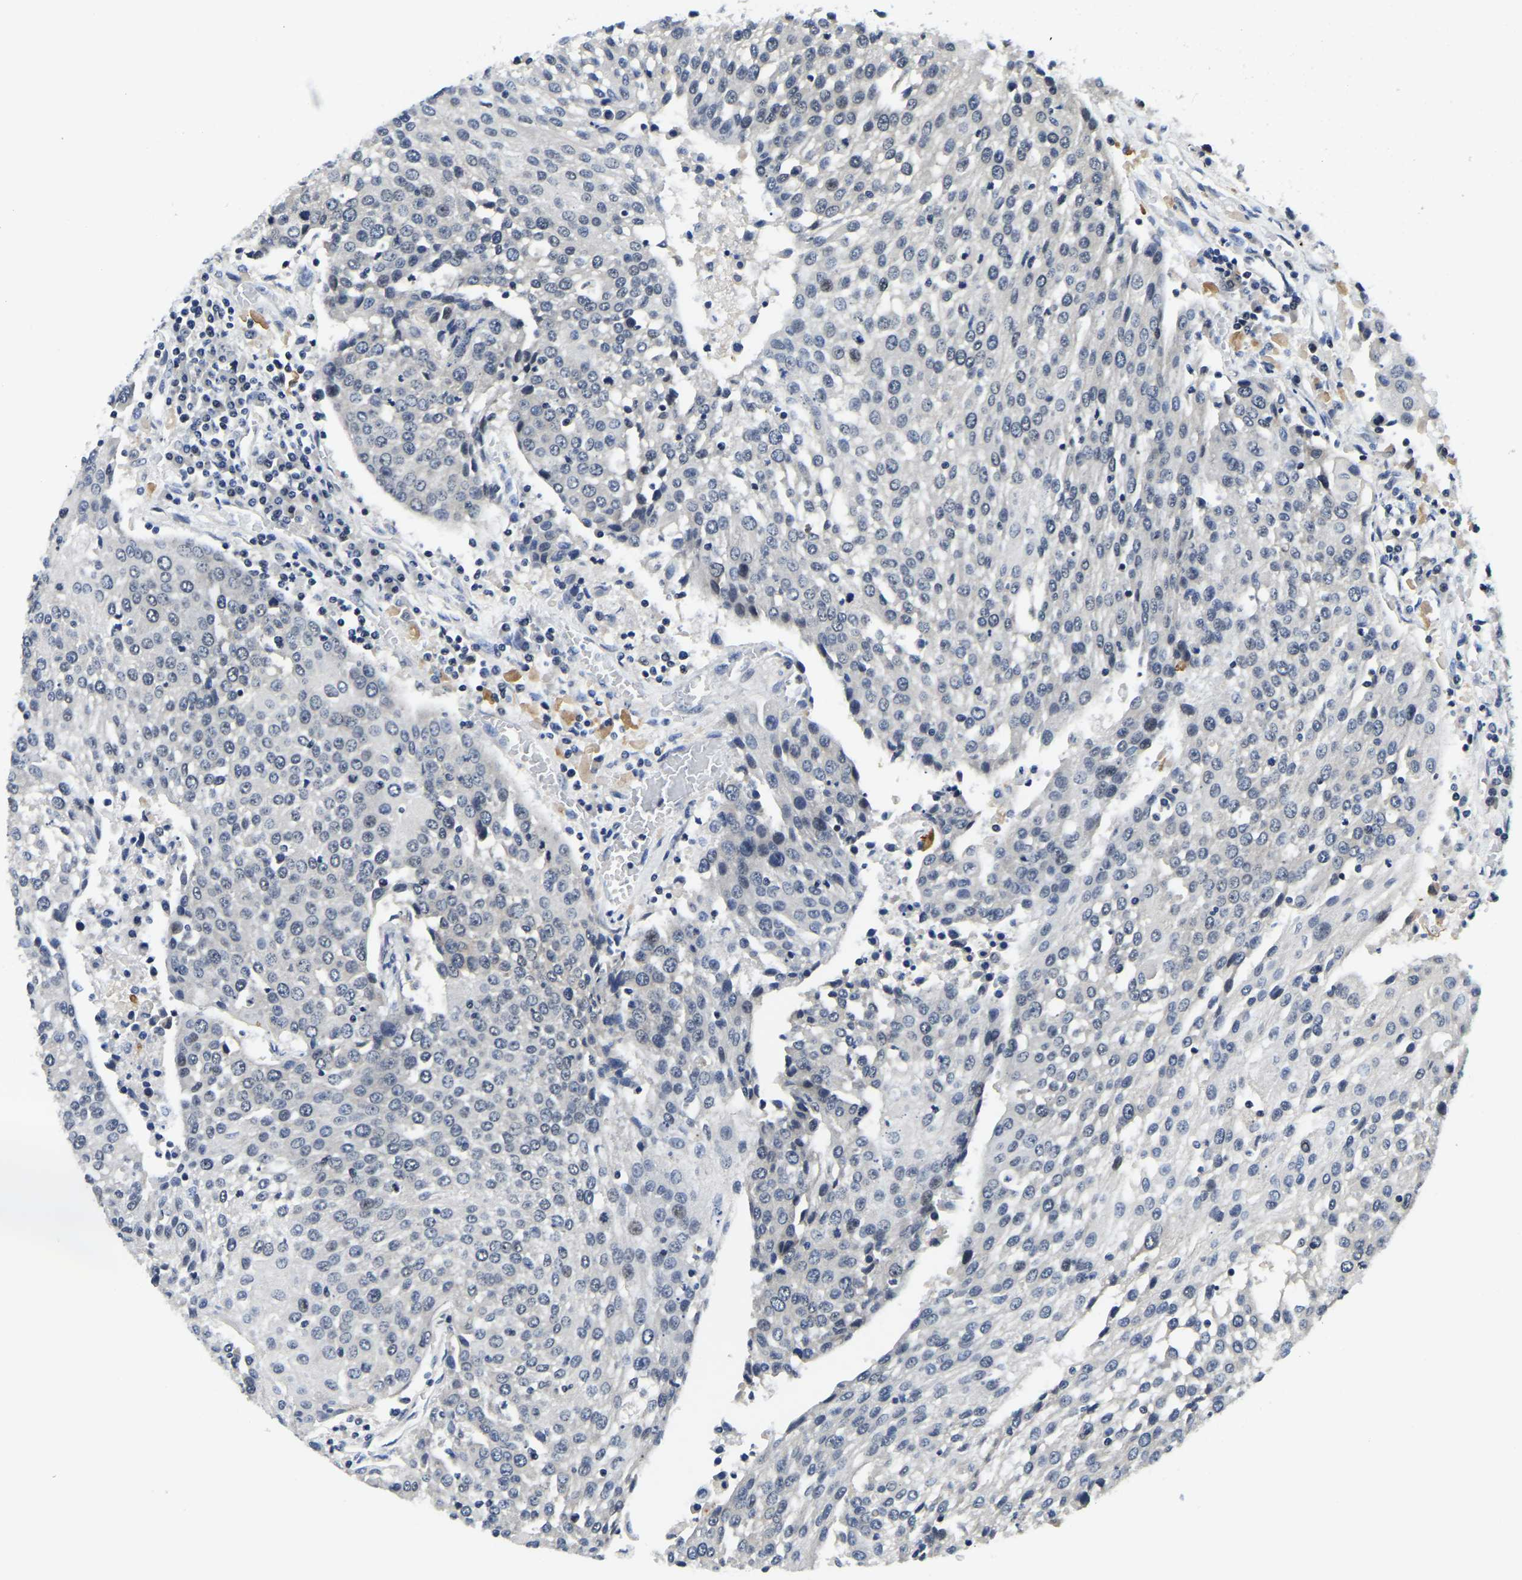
{"staining": {"intensity": "negative", "quantity": "none", "location": "none"}, "tissue": "urothelial cancer", "cell_type": "Tumor cells", "image_type": "cancer", "snomed": [{"axis": "morphology", "description": "Urothelial carcinoma, High grade"}, {"axis": "topography", "description": "Urinary bladder"}], "caption": "Immunohistochemistry photomicrograph of human urothelial cancer stained for a protein (brown), which exhibits no positivity in tumor cells. (Immunohistochemistry, brightfield microscopy, high magnification).", "gene": "POLDIP3", "patient": {"sex": "female", "age": 85}}